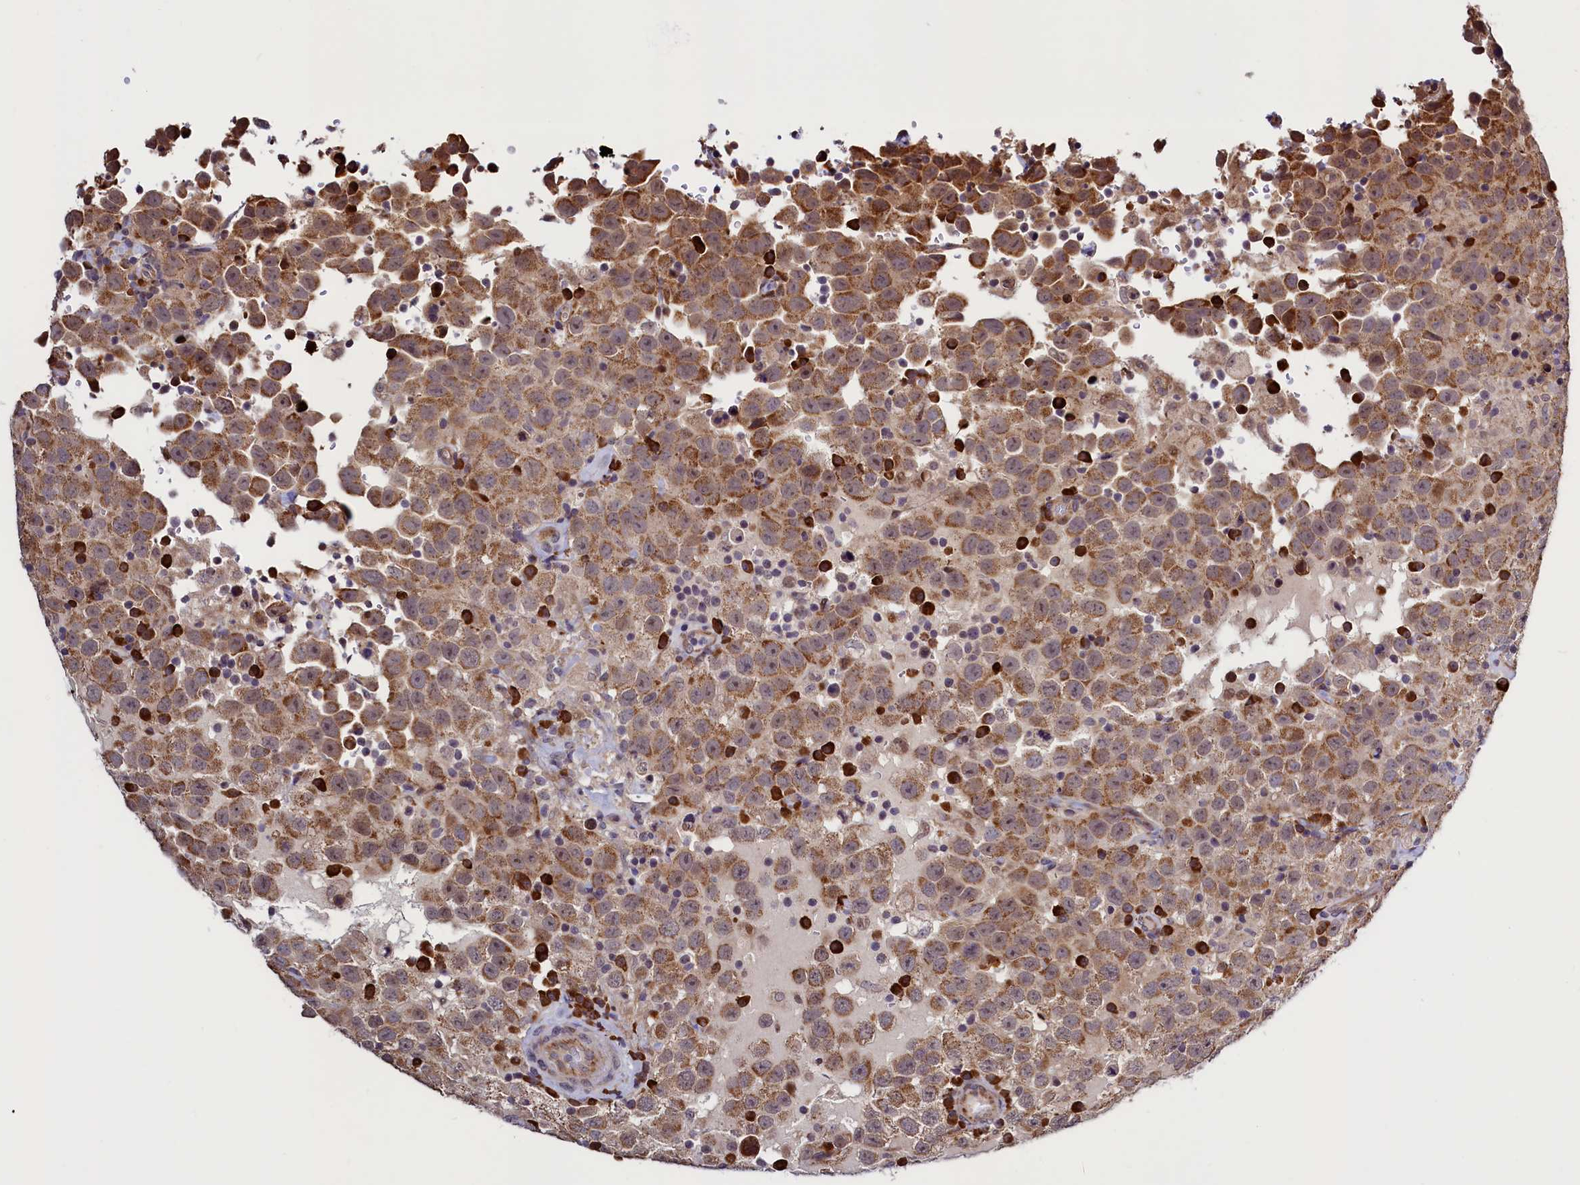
{"staining": {"intensity": "moderate", "quantity": ">75%", "location": "cytoplasmic/membranous"}, "tissue": "testis cancer", "cell_type": "Tumor cells", "image_type": "cancer", "snomed": [{"axis": "morphology", "description": "Seminoma, NOS"}, {"axis": "topography", "description": "Testis"}], "caption": "Testis cancer was stained to show a protein in brown. There is medium levels of moderate cytoplasmic/membranous staining in about >75% of tumor cells. (DAB IHC with brightfield microscopy, high magnification).", "gene": "RBFA", "patient": {"sex": "male", "age": 41}}